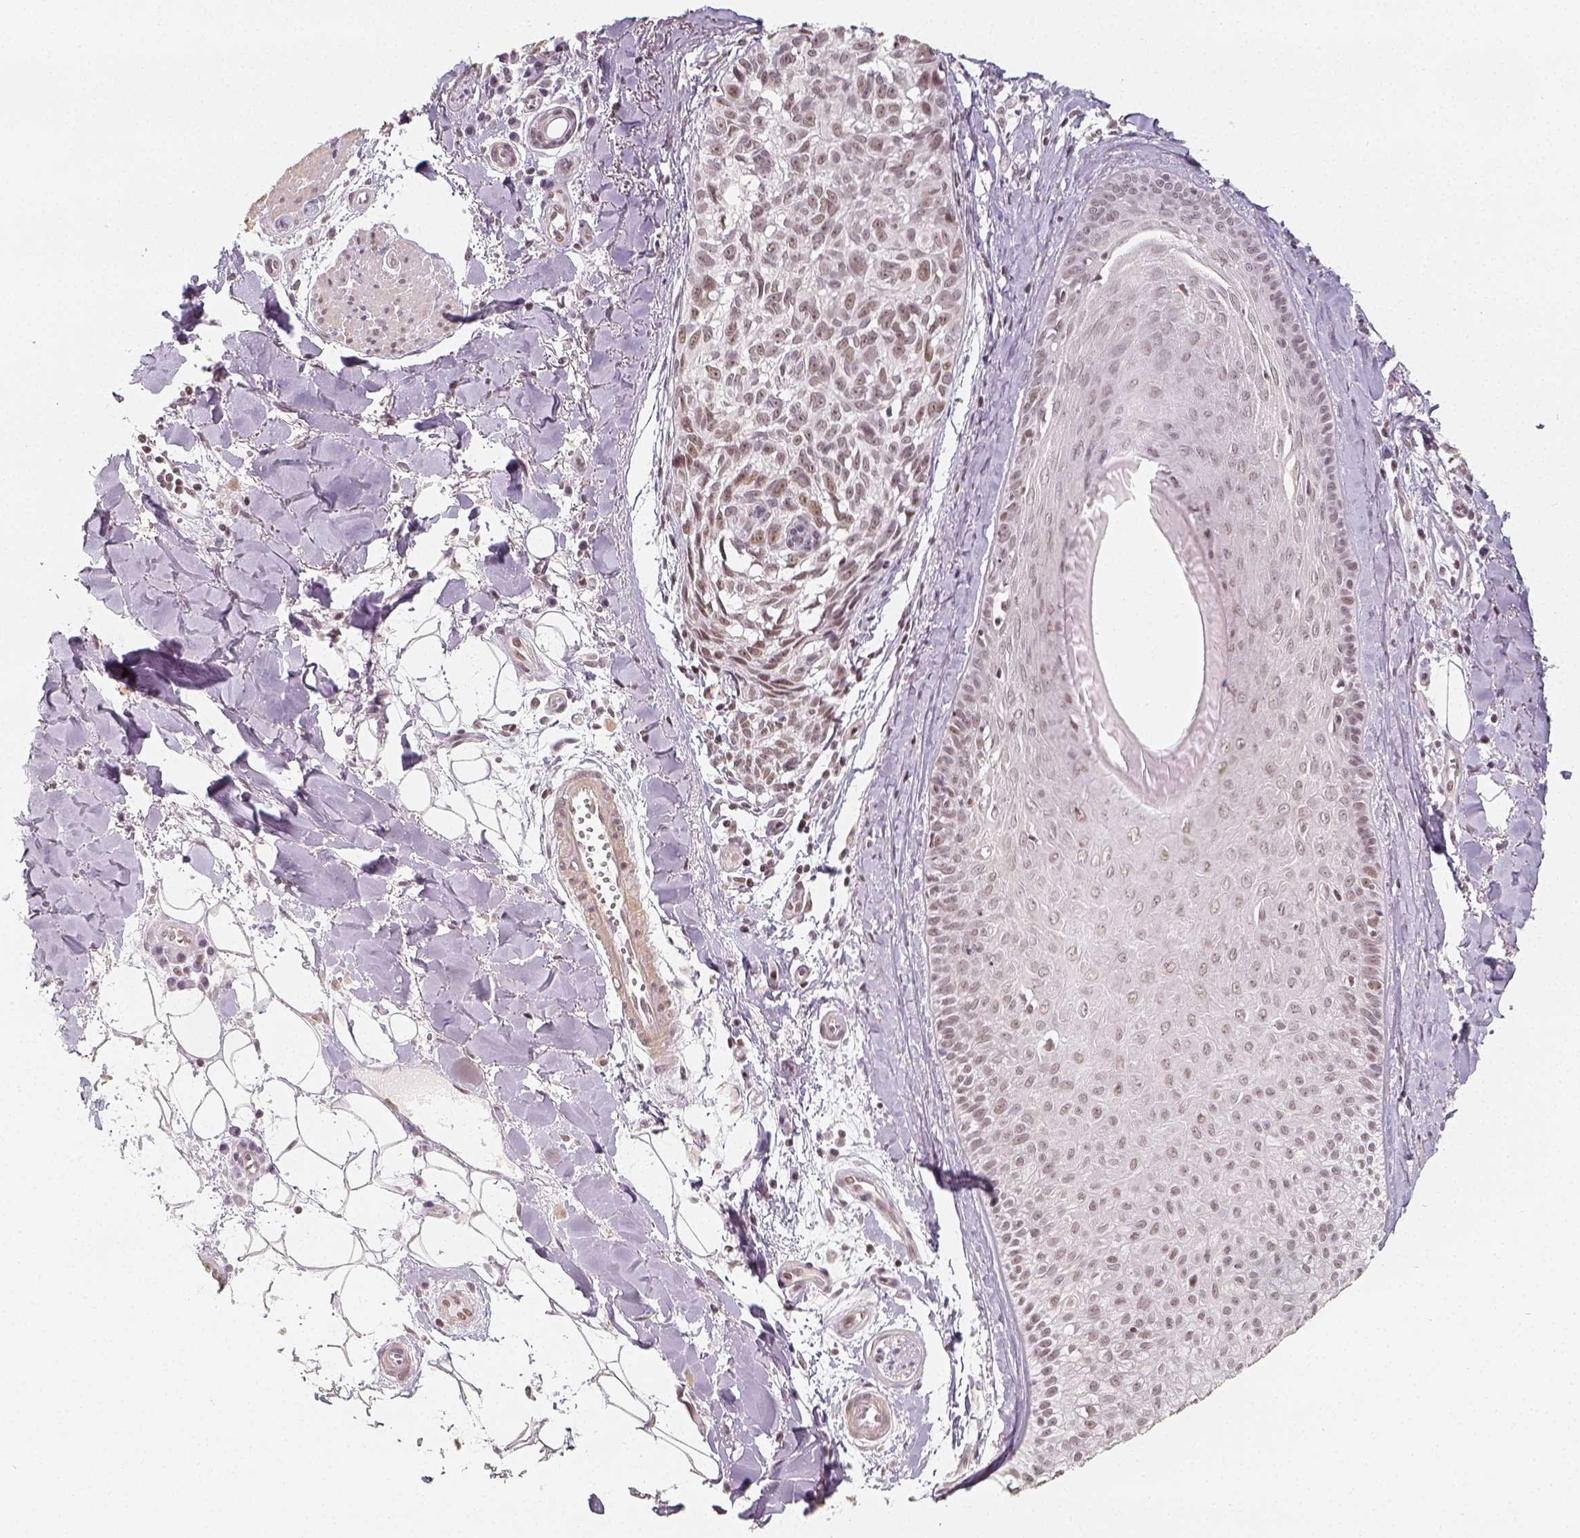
{"staining": {"intensity": "weak", "quantity": ">75%", "location": "nuclear"}, "tissue": "melanoma", "cell_type": "Tumor cells", "image_type": "cancer", "snomed": [{"axis": "morphology", "description": "Malignant melanoma, NOS"}, {"axis": "topography", "description": "Skin"}], "caption": "Tumor cells show low levels of weak nuclear staining in about >75% of cells in human melanoma. (DAB (3,3'-diaminobenzidine) IHC with brightfield microscopy, high magnification).", "gene": "HDAC1", "patient": {"sex": "male", "age": 48}}